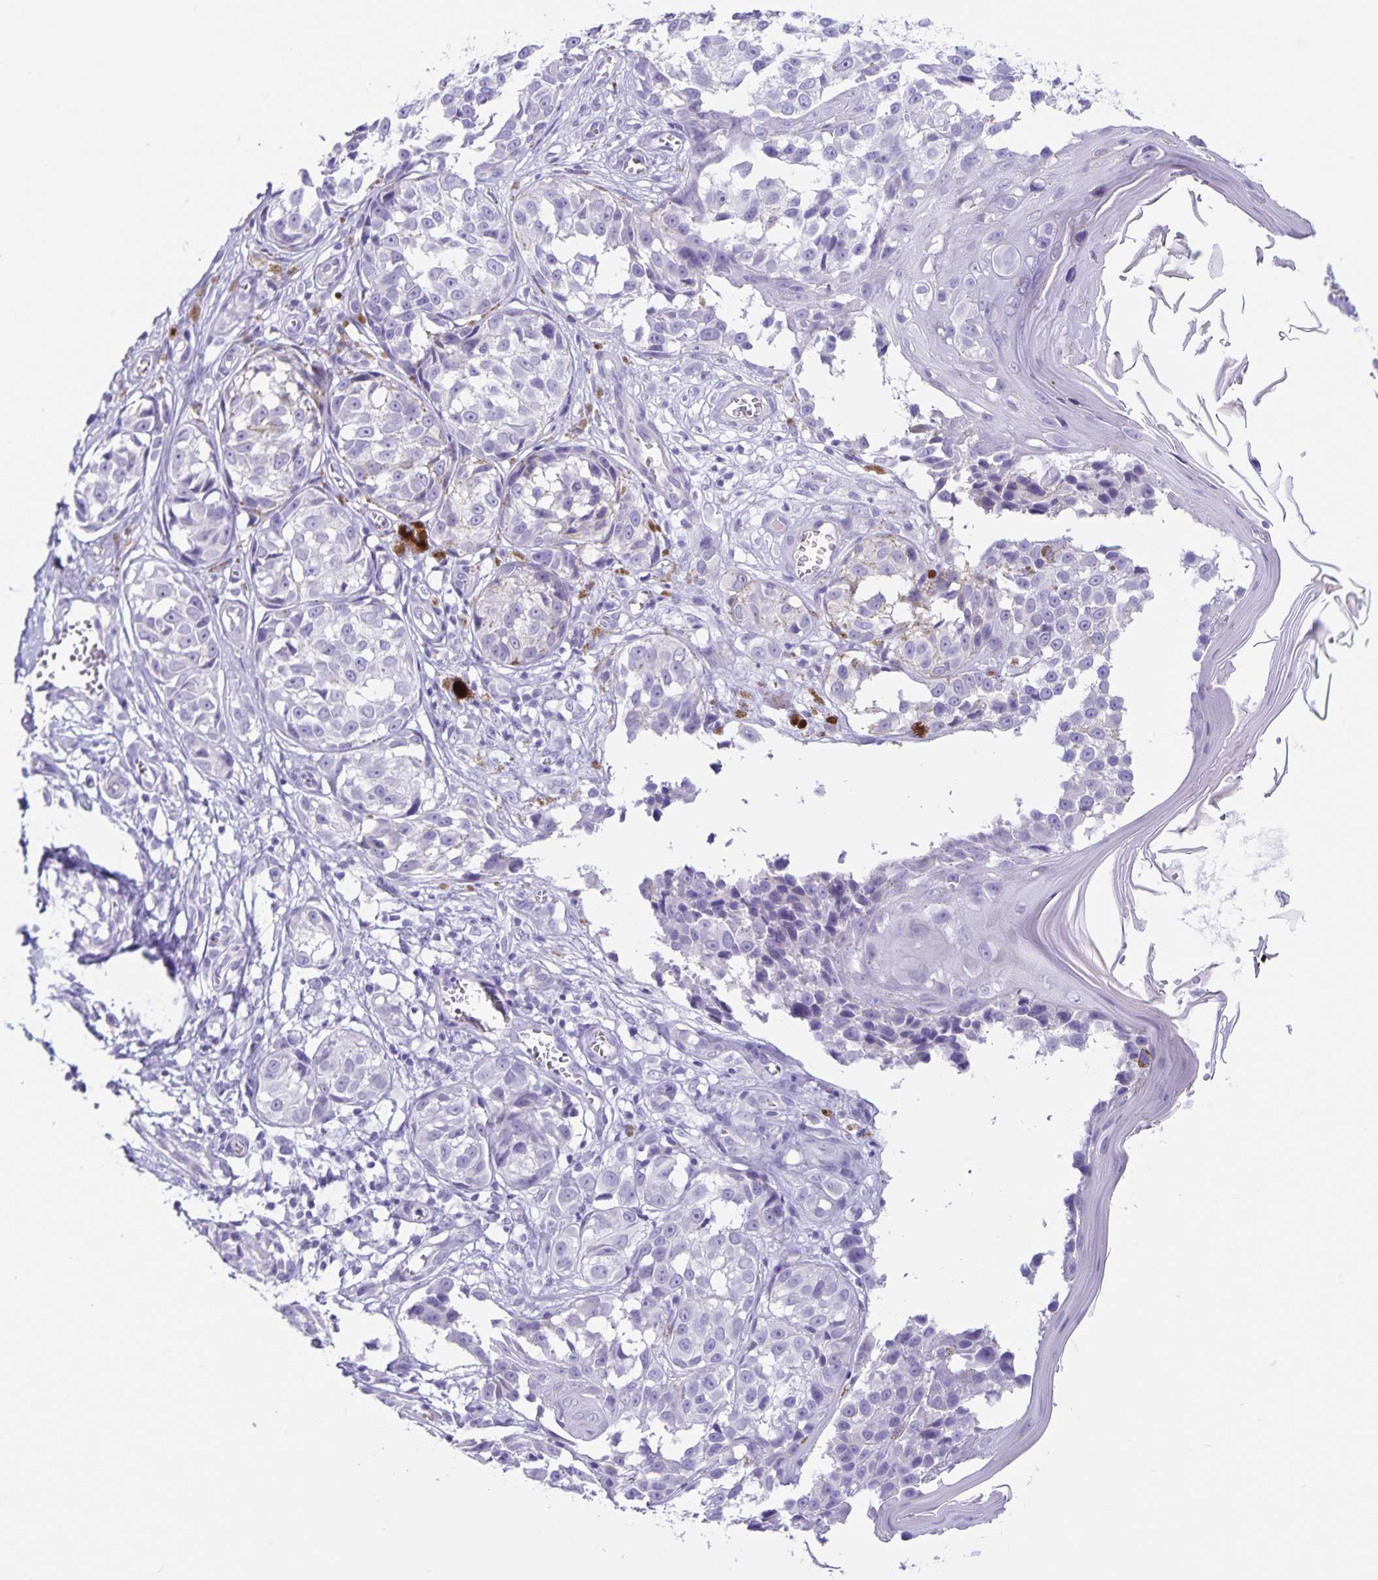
{"staining": {"intensity": "negative", "quantity": "none", "location": "none"}, "tissue": "melanoma", "cell_type": "Tumor cells", "image_type": "cancer", "snomed": [{"axis": "morphology", "description": "Malignant melanoma, NOS"}, {"axis": "topography", "description": "Skin"}], "caption": "Human malignant melanoma stained for a protein using immunohistochemistry displays no positivity in tumor cells.", "gene": "C11orf42", "patient": {"sex": "male", "age": 73}}